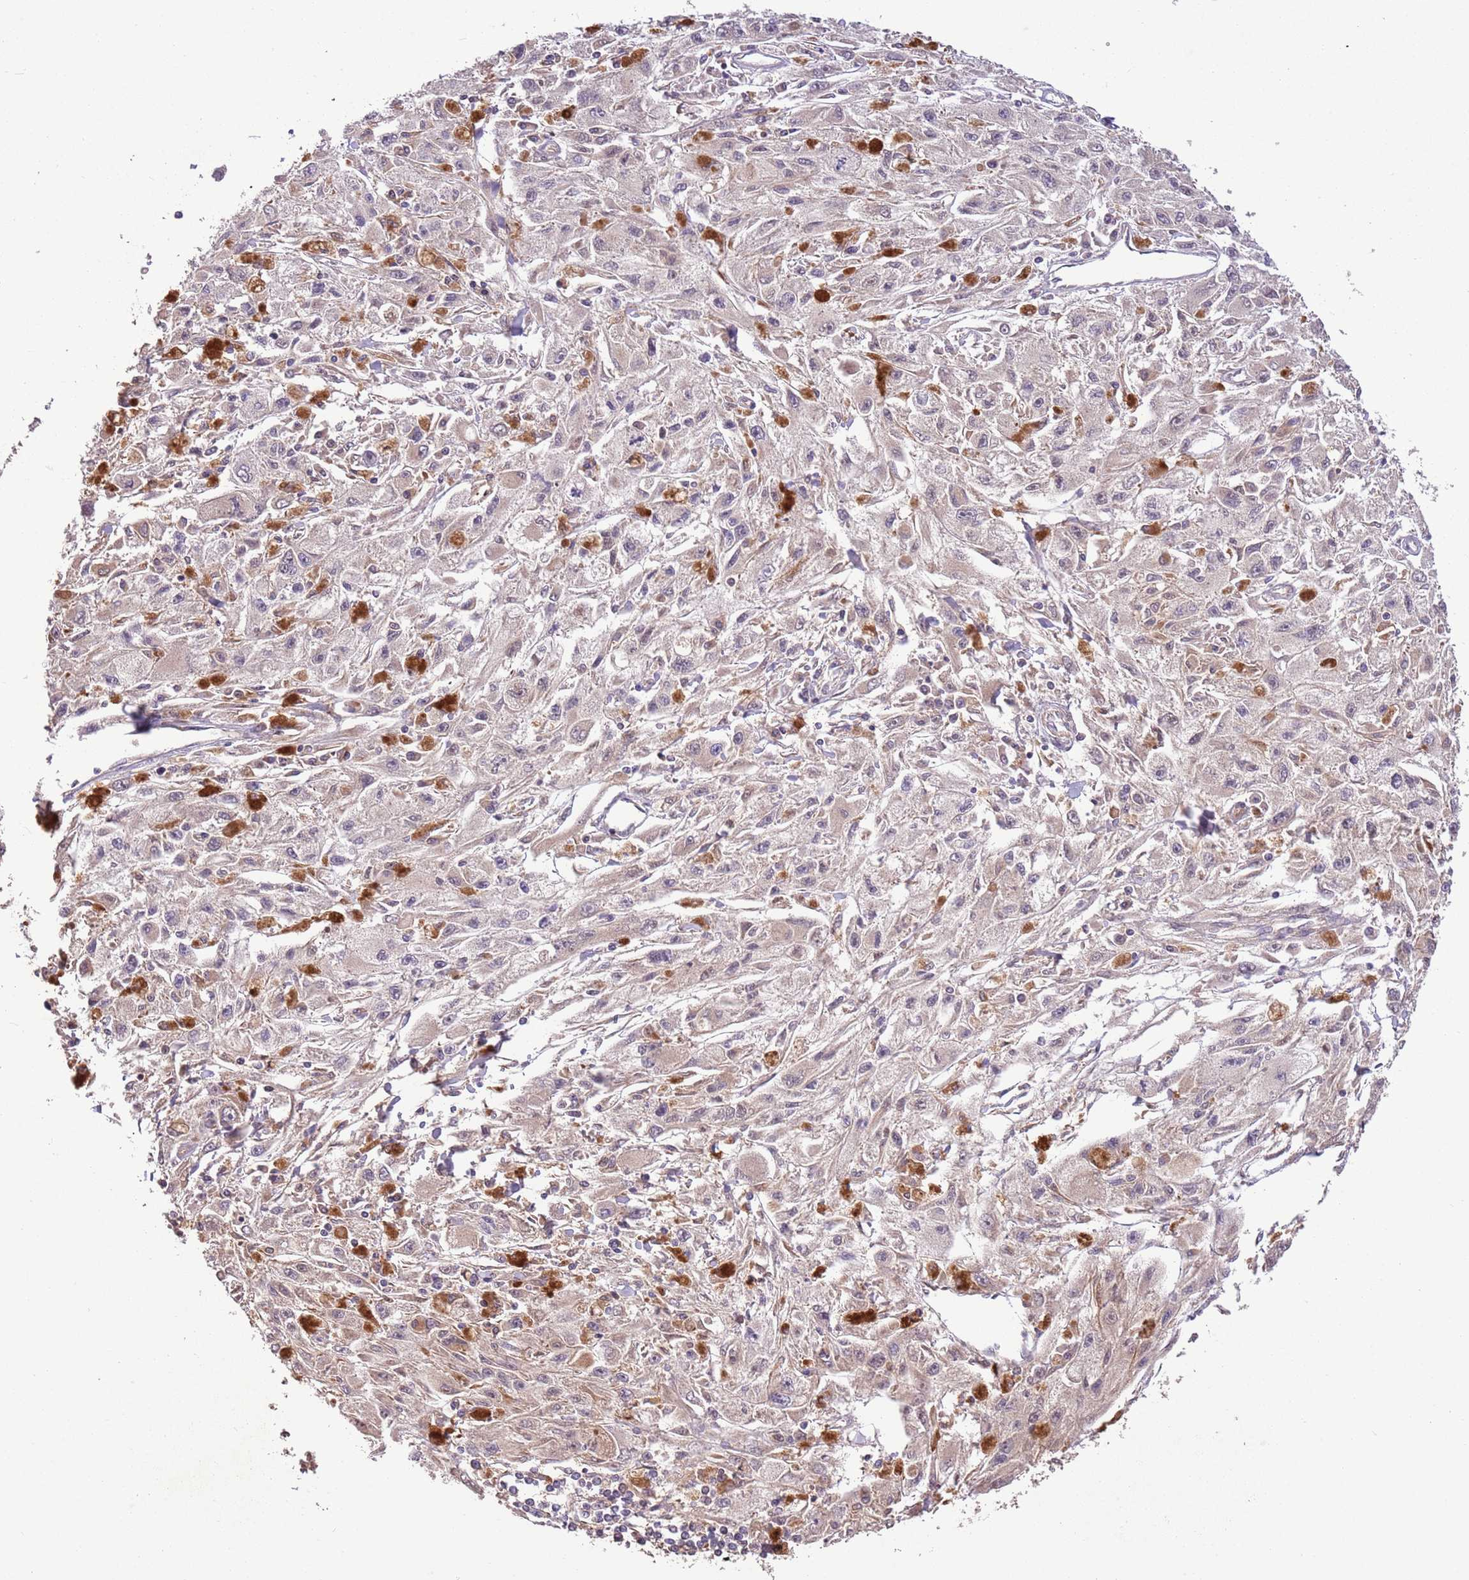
{"staining": {"intensity": "negative", "quantity": "none", "location": "none"}, "tissue": "melanoma", "cell_type": "Tumor cells", "image_type": "cancer", "snomed": [{"axis": "morphology", "description": "Malignant melanoma, Metastatic site"}, {"axis": "topography", "description": "Skin"}], "caption": "This is an immunohistochemistry micrograph of malignant melanoma (metastatic site). There is no positivity in tumor cells.", "gene": "FAM89B", "patient": {"sex": "male", "age": 53}}